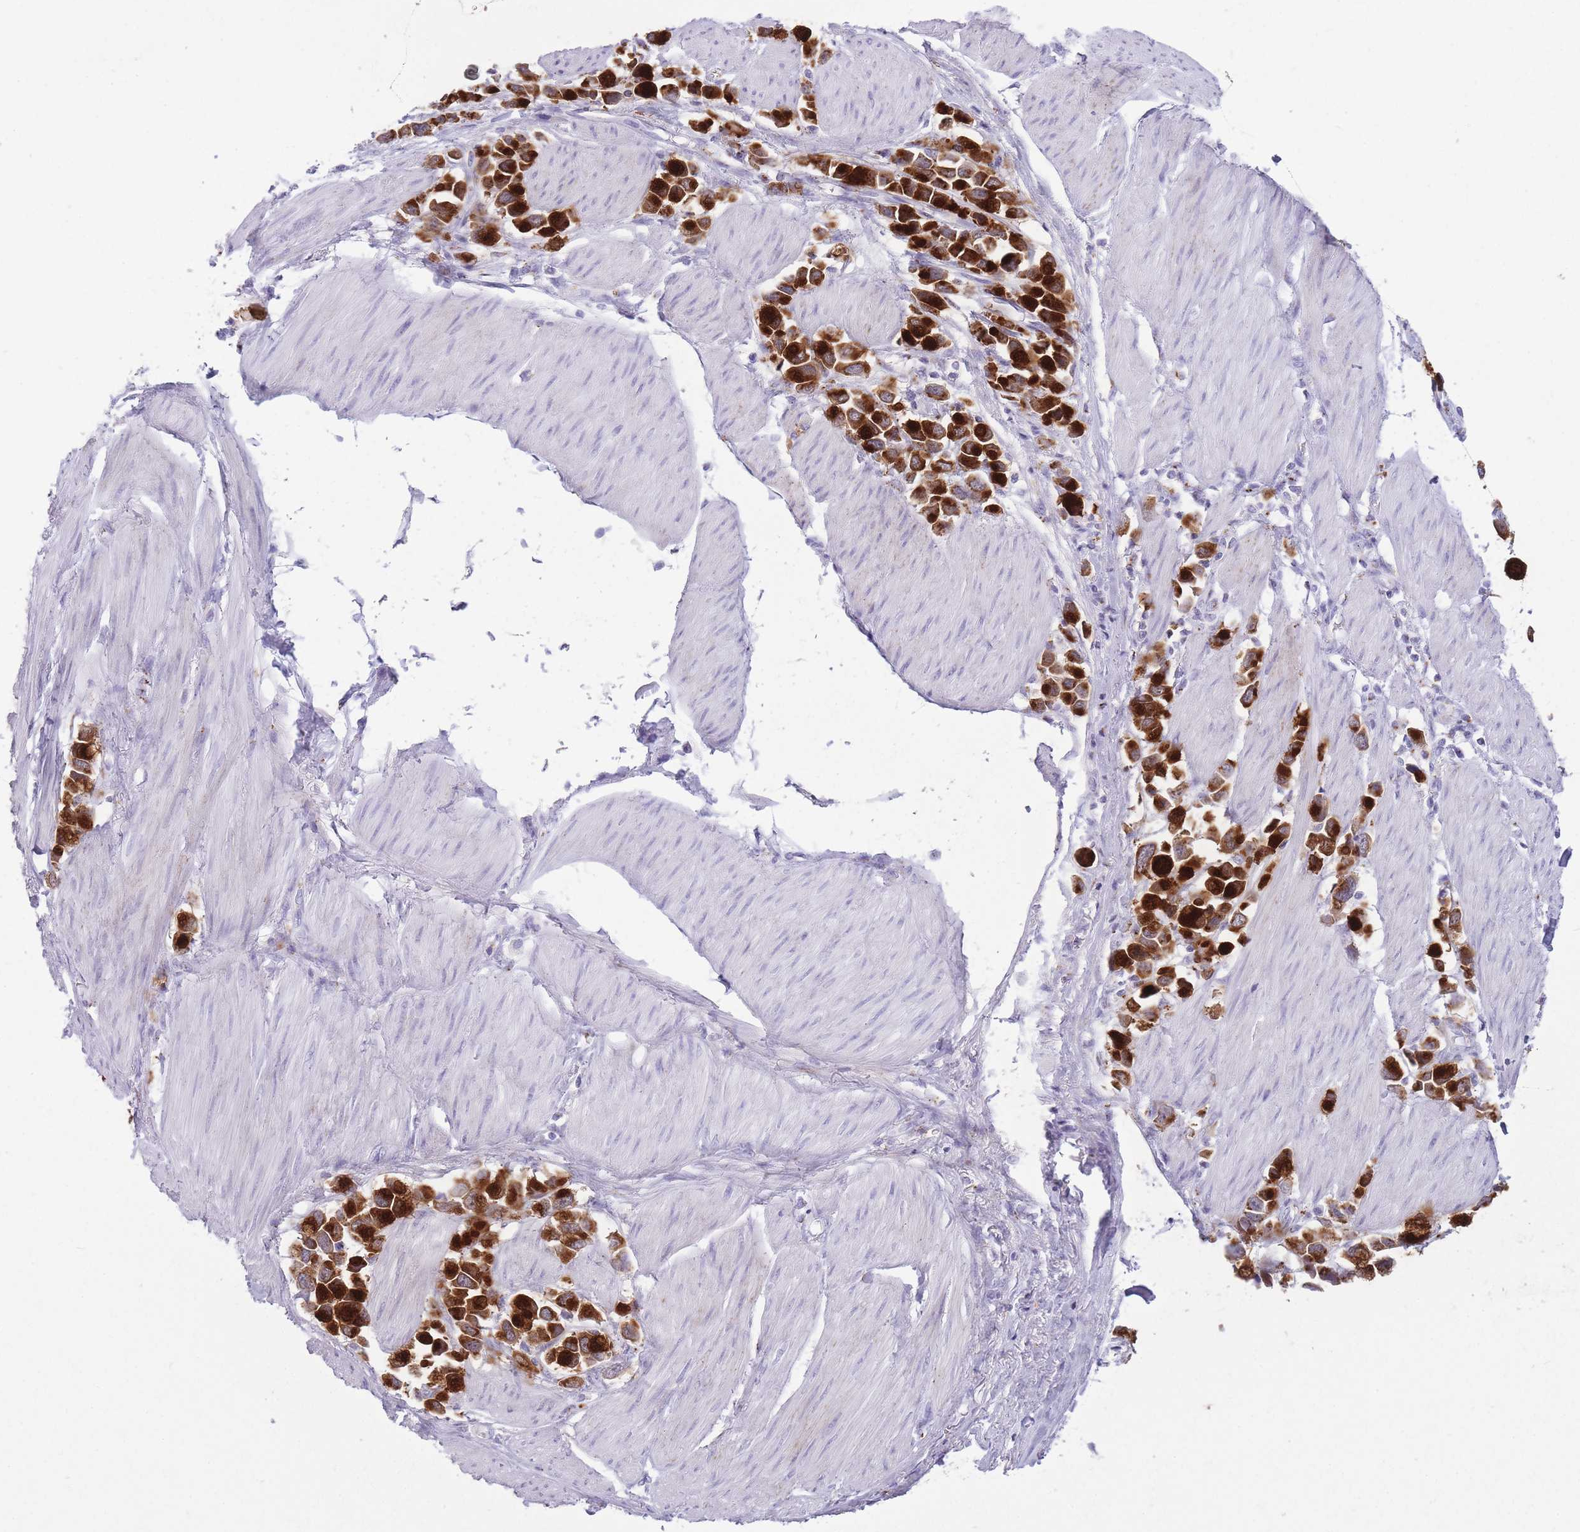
{"staining": {"intensity": "strong", "quantity": ">75%", "location": "cytoplasmic/membranous"}, "tissue": "stomach cancer", "cell_type": "Tumor cells", "image_type": "cancer", "snomed": [{"axis": "morphology", "description": "Adenocarcinoma, NOS"}, {"axis": "topography", "description": "Stomach"}], "caption": "There is high levels of strong cytoplasmic/membranous expression in tumor cells of stomach adenocarcinoma, as demonstrated by immunohistochemical staining (brown color).", "gene": "B4GALT2", "patient": {"sex": "female", "age": 81}}